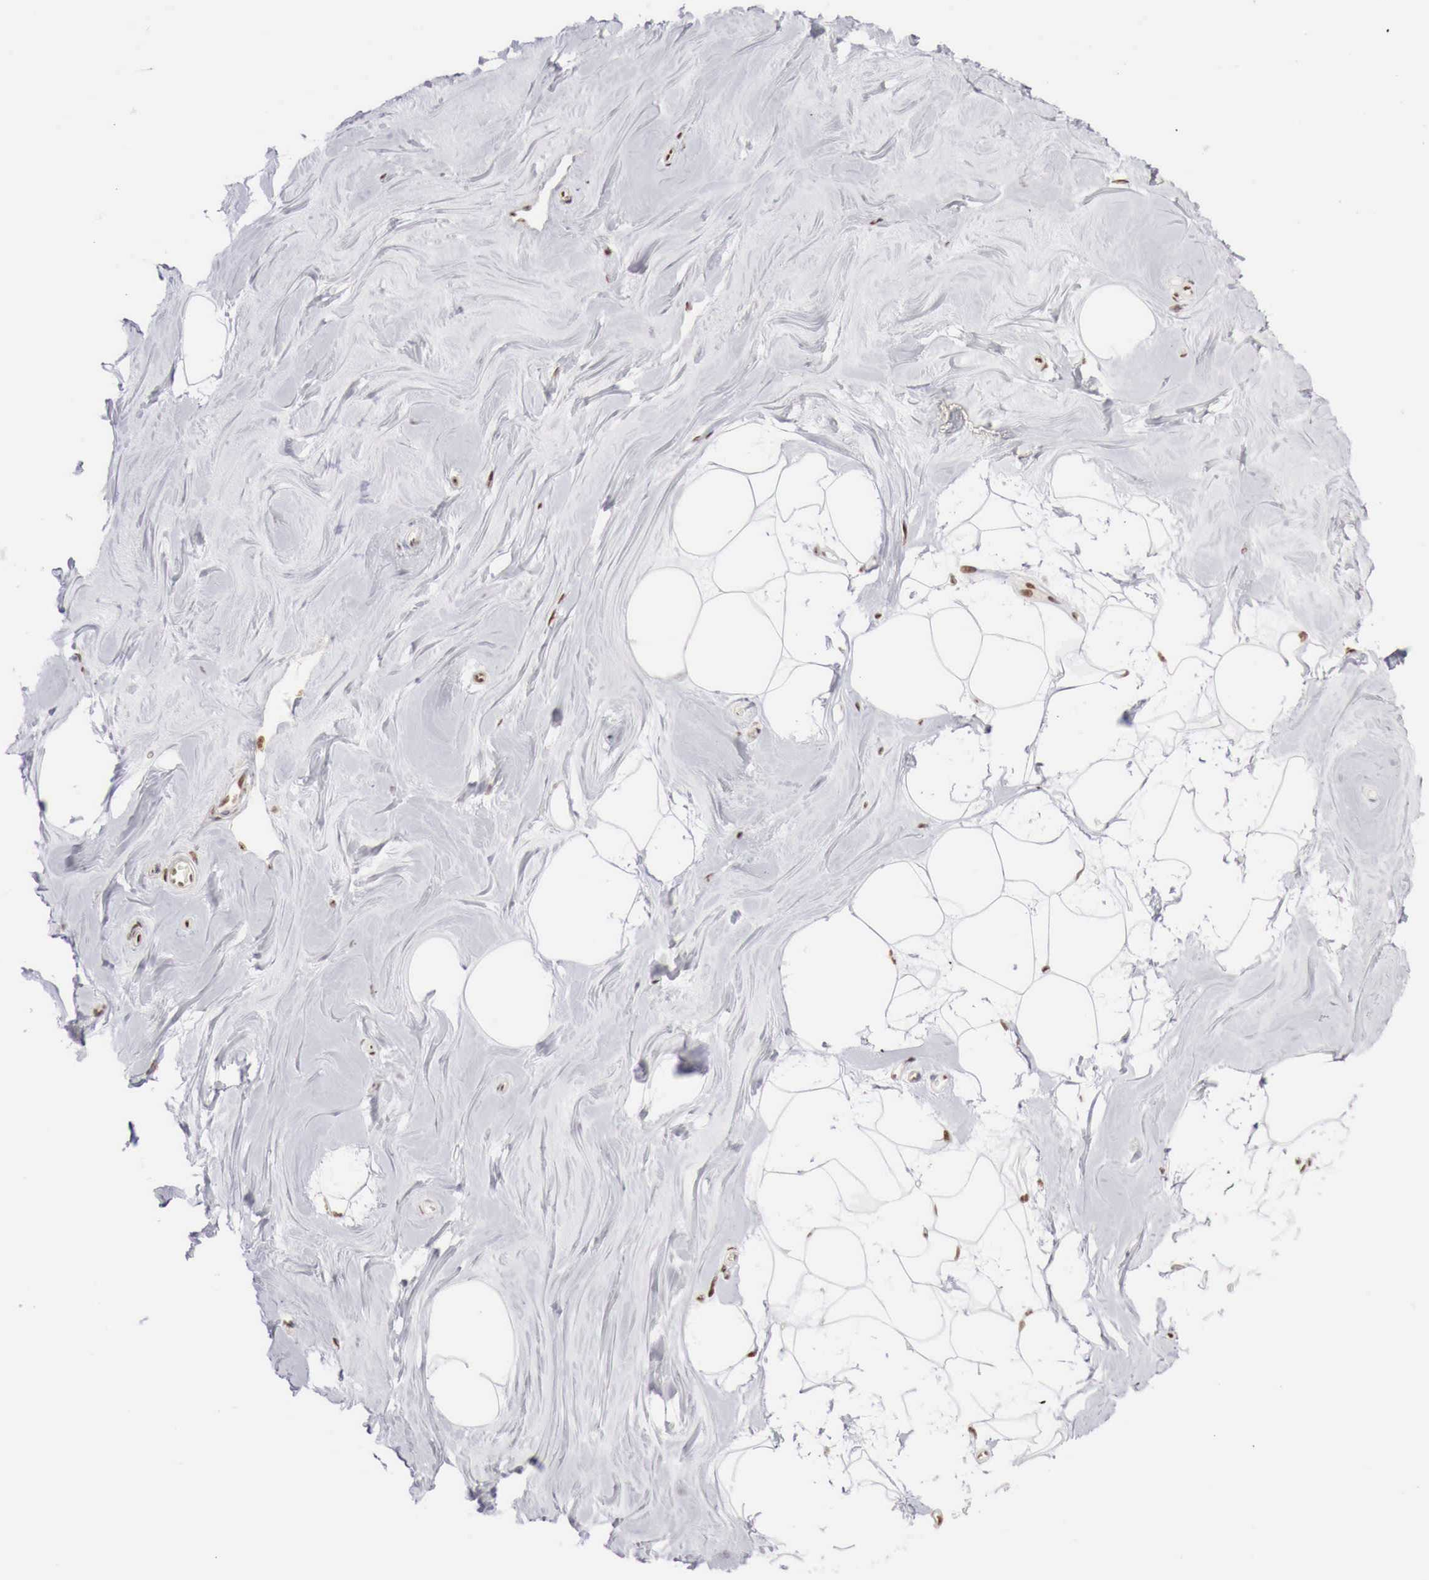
{"staining": {"intensity": "moderate", "quantity": ">75%", "location": "nuclear"}, "tissue": "adipose tissue", "cell_type": "Adipocytes", "image_type": "normal", "snomed": [{"axis": "morphology", "description": "Normal tissue, NOS"}, {"axis": "topography", "description": "Breast"}], "caption": "Immunohistochemistry (IHC) (DAB (3,3'-diaminobenzidine)) staining of benign adipose tissue shows moderate nuclear protein positivity in approximately >75% of adipocytes.", "gene": "PHF14", "patient": {"sex": "female", "age": 44}}